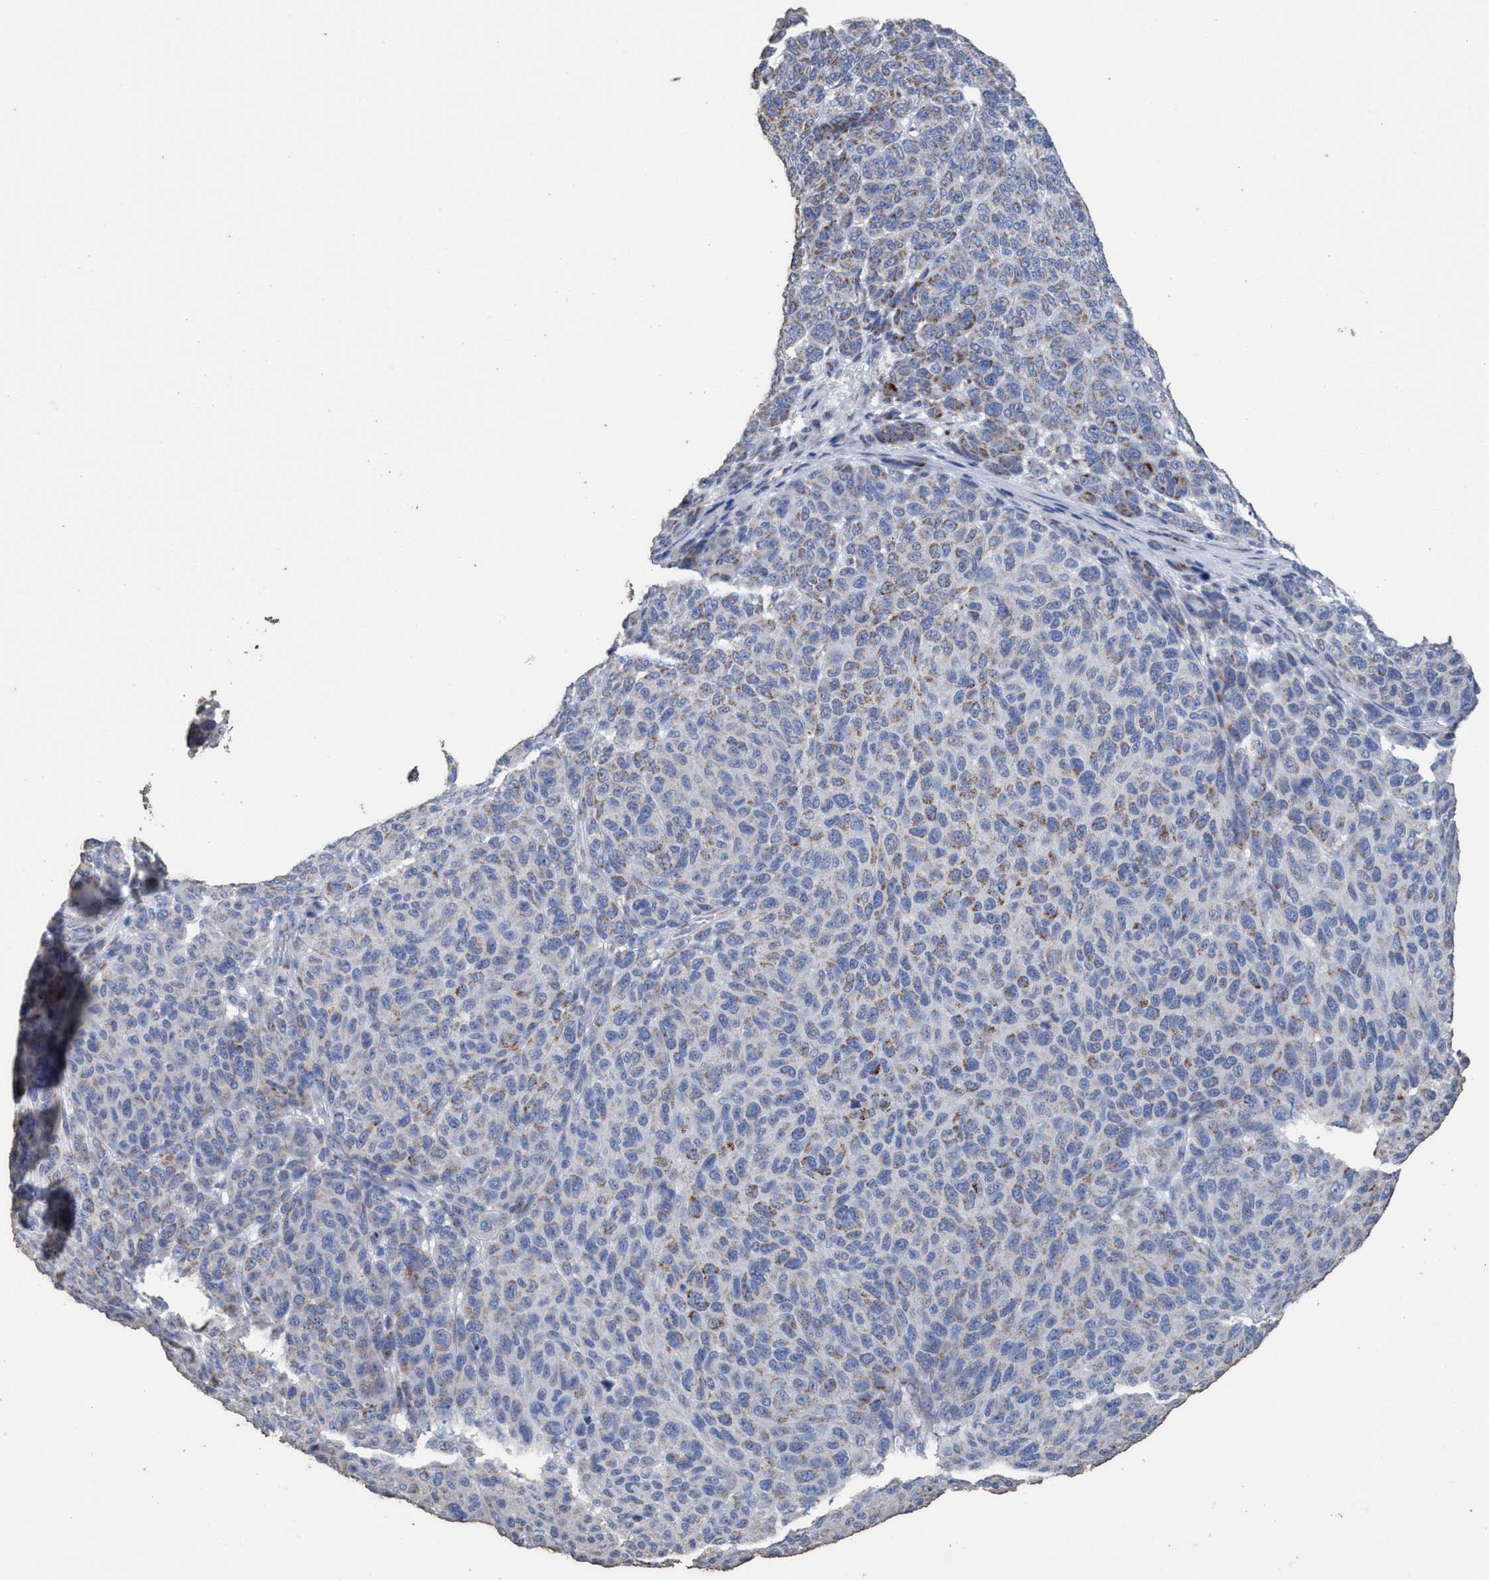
{"staining": {"intensity": "weak", "quantity": ">75%", "location": "cytoplasmic/membranous"}, "tissue": "melanoma", "cell_type": "Tumor cells", "image_type": "cancer", "snomed": [{"axis": "morphology", "description": "Malignant melanoma, NOS"}, {"axis": "topography", "description": "Skin"}], "caption": "High-power microscopy captured an immunohistochemistry (IHC) photomicrograph of malignant melanoma, revealing weak cytoplasmic/membranous expression in approximately >75% of tumor cells. The protein of interest is stained brown, and the nuclei are stained in blue (DAB (3,3'-diaminobenzidine) IHC with brightfield microscopy, high magnification).", "gene": "RSAD1", "patient": {"sex": "male", "age": 59}}